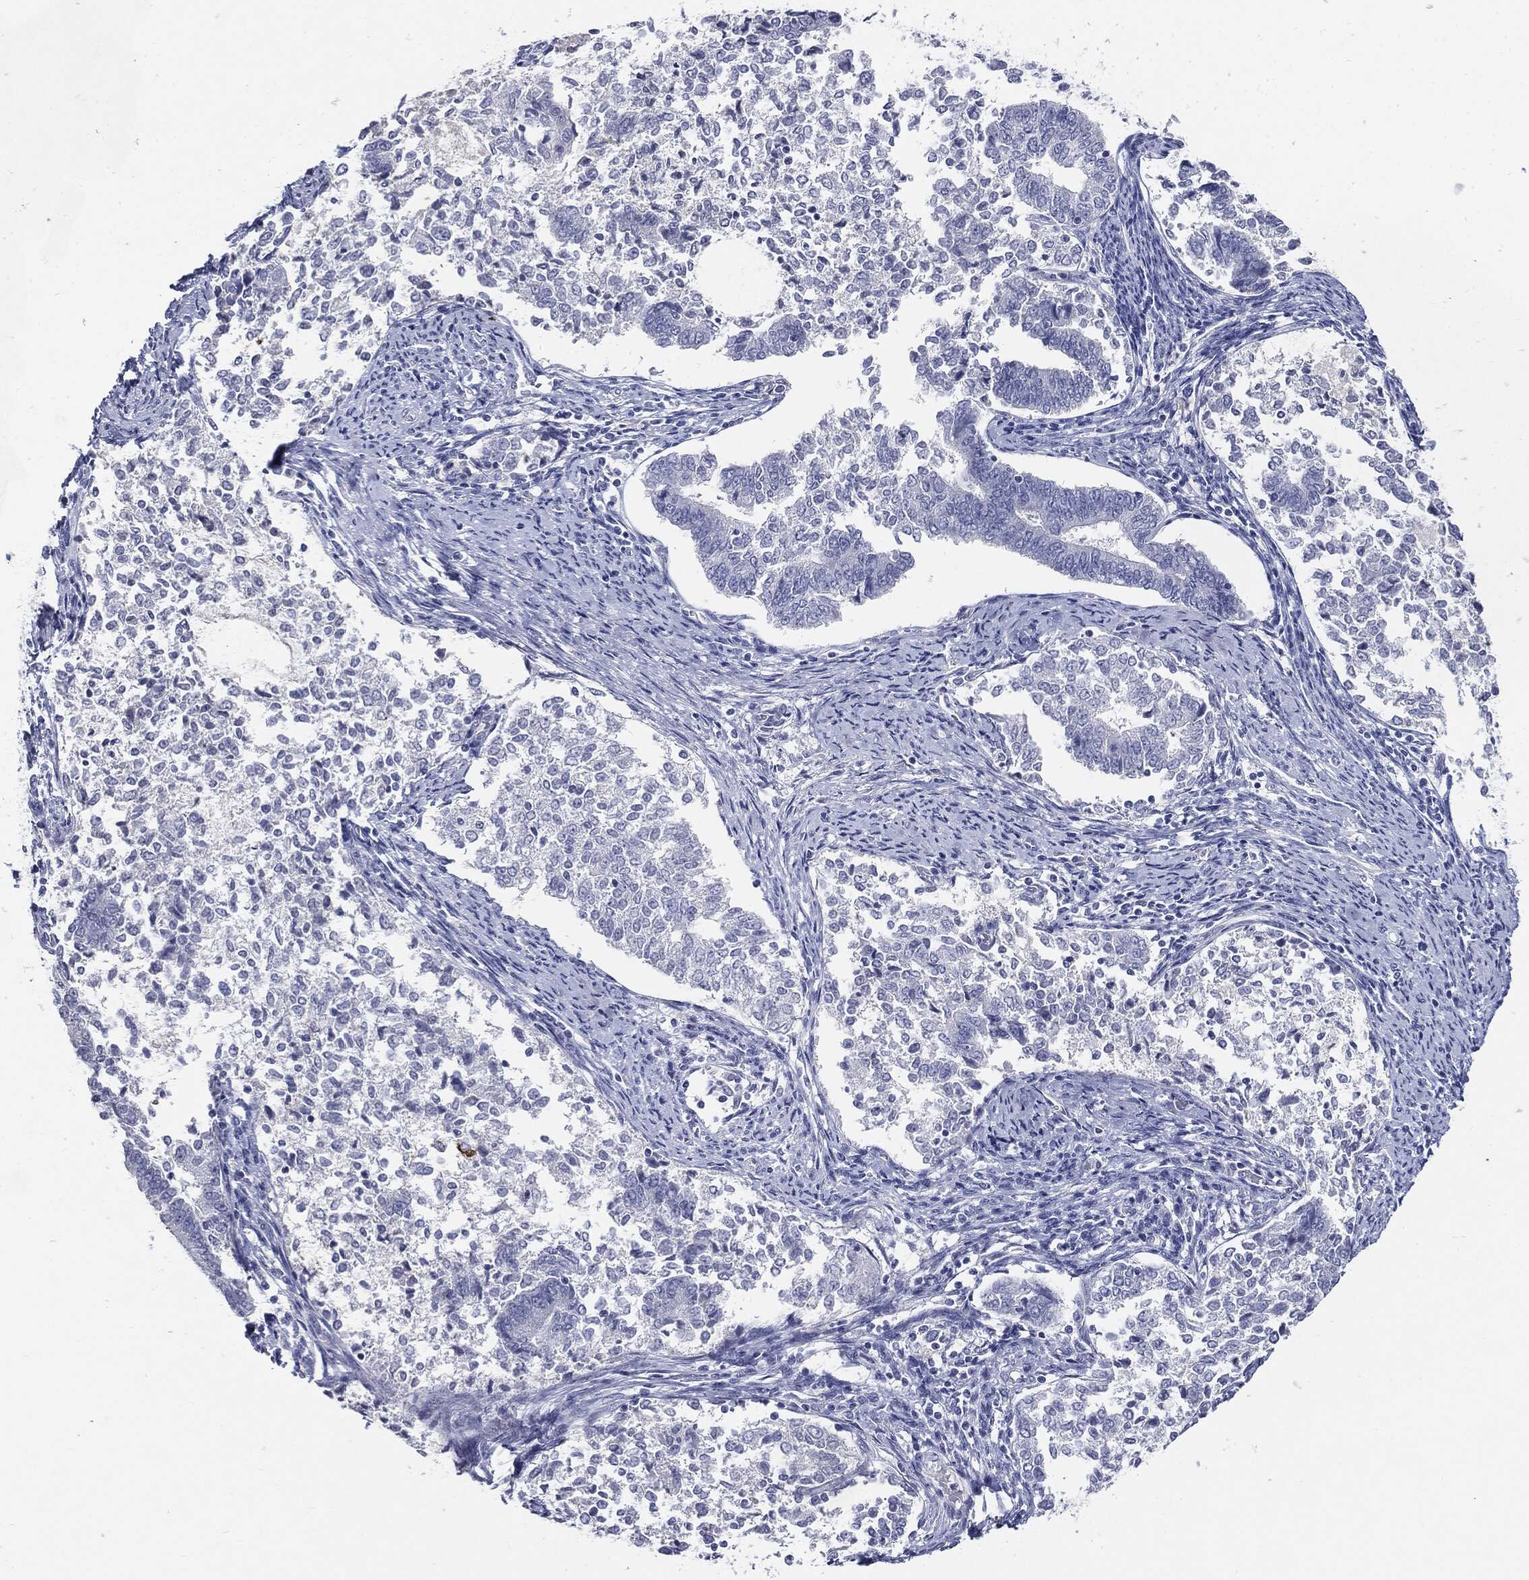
{"staining": {"intensity": "negative", "quantity": "none", "location": "none"}, "tissue": "endometrial cancer", "cell_type": "Tumor cells", "image_type": "cancer", "snomed": [{"axis": "morphology", "description": "Adenocarcinoma, NOS"}, {"axis": "topography", "description": "Endometrium"}], "caption": "A photomicrograph of human endometrial cancer is negative for staining in tumor cells.", "gene": "CGB1", "patient": {"sex": "female", "age": 65}}